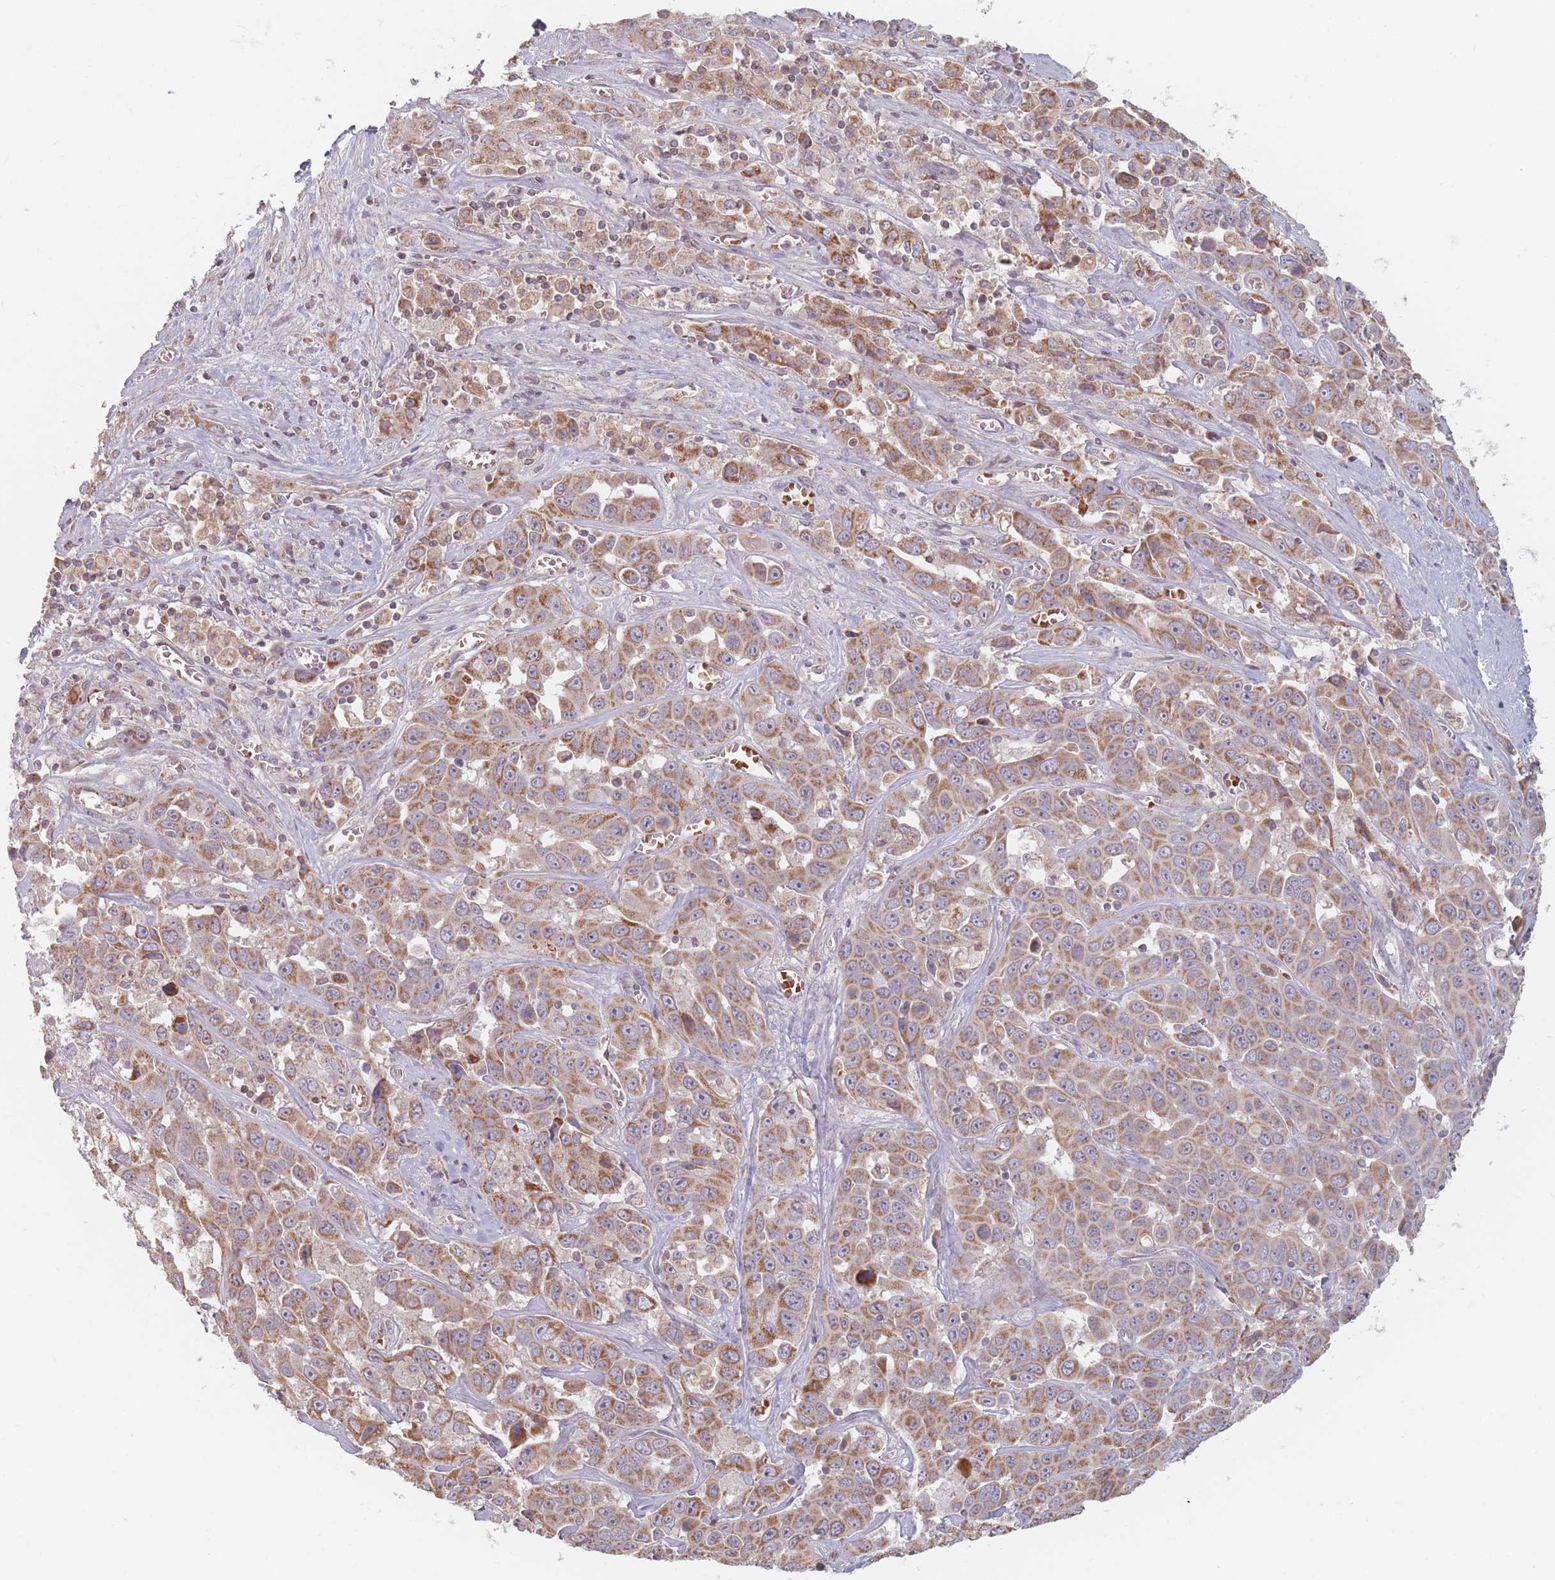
{"staining": {"intensity": "moderate", "quantity": ">75%", "location": "cytoplasmic/membranous"}, "tissue": "liver cancer", "cell_type": "Tumor cells", "image_type": "cancer", "snomed": [{"axis": "morphology", "description": "Cholangiocarcinoma"}, {"axis": "topography", "description": "Liver"}], "caption": "DAB immunohistochemical staining of liver cholangiocarcinoma displays moderate cytoplasmic/membranous protein positivity in about >75% of tumor cells.", "gene": "OR2M4", "patient": {"sex": "female", "age": 52}}